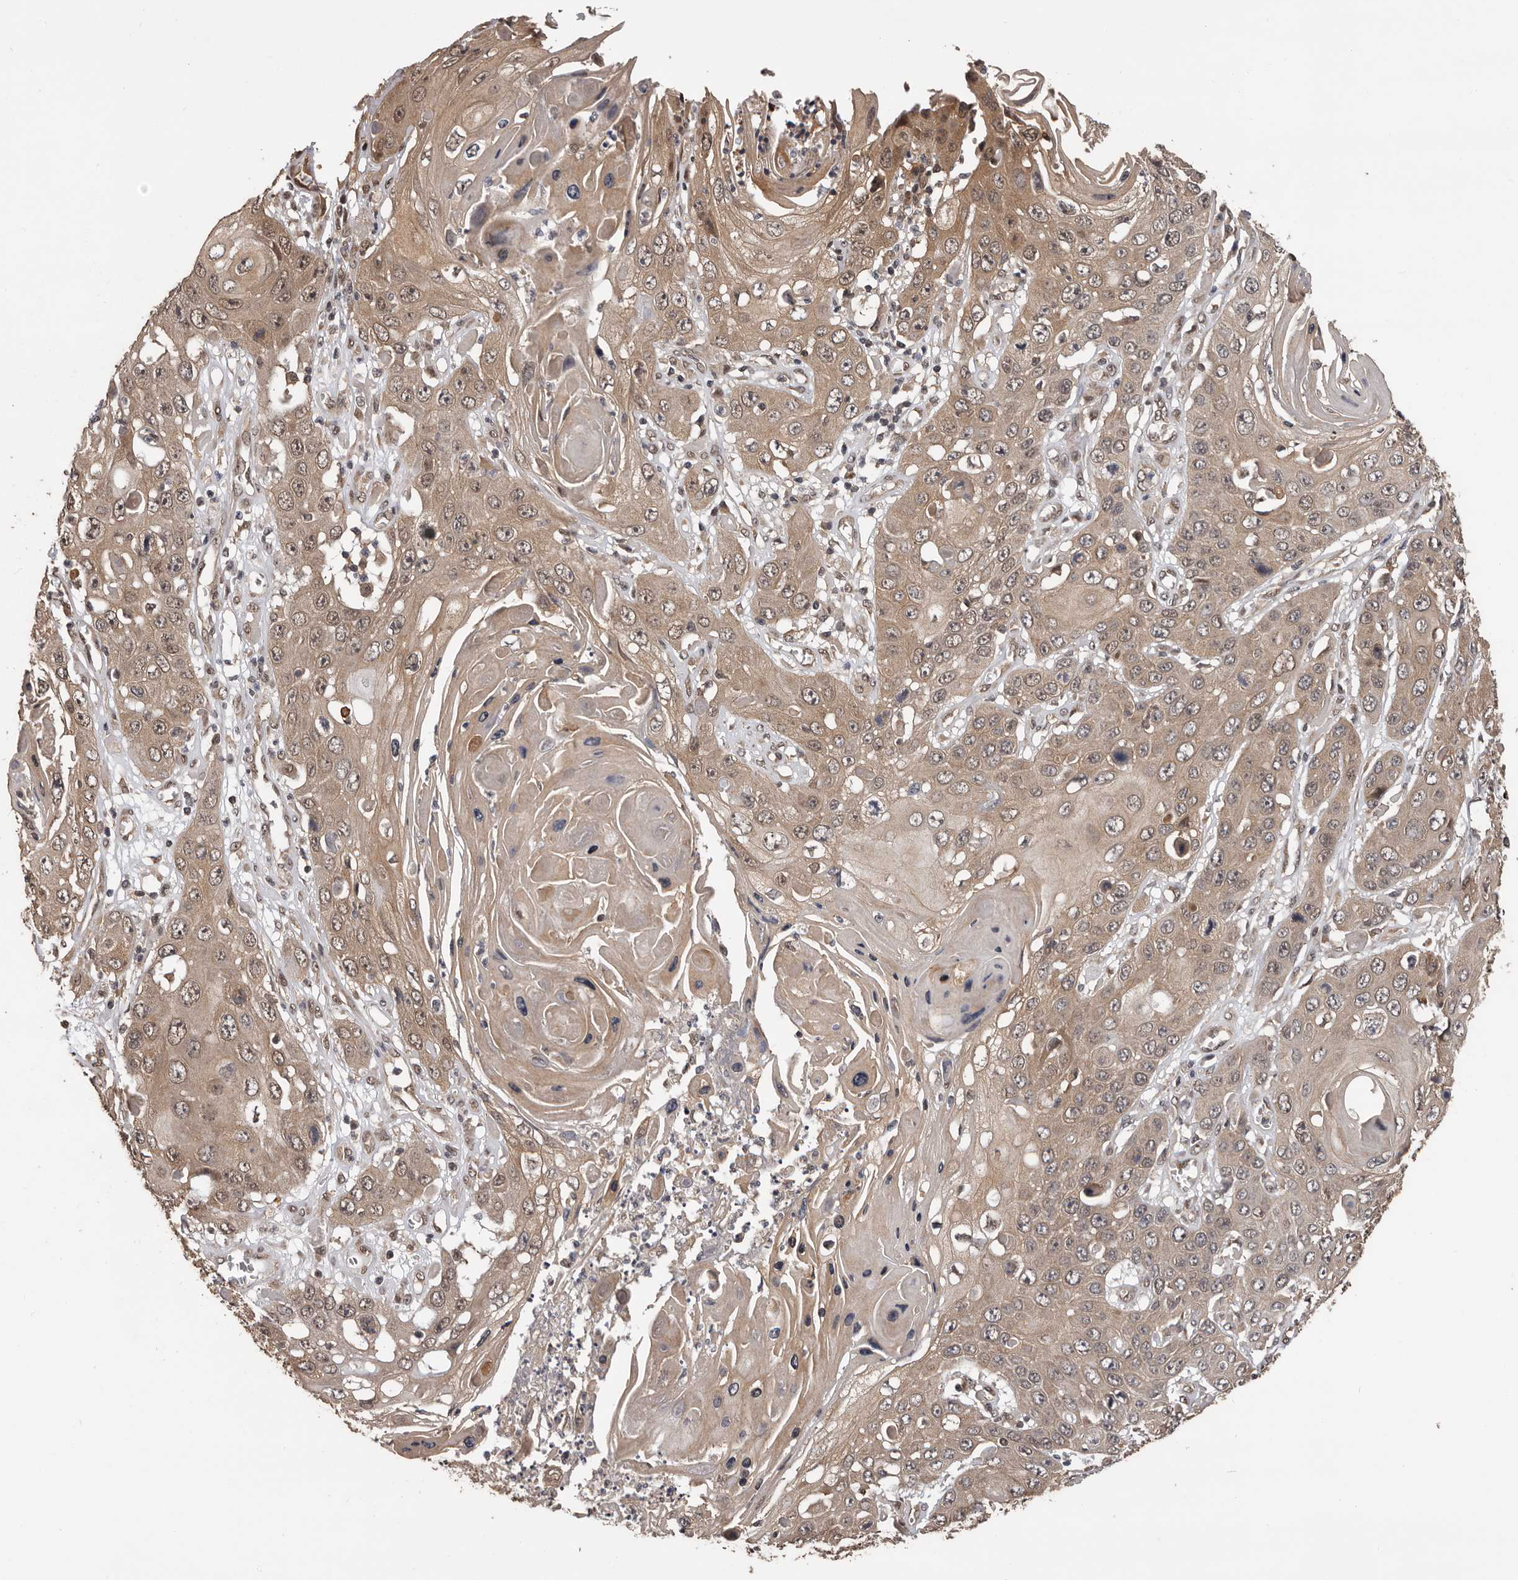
{"staining": {"intensity": "moderate", "quantity": ">75%", "location": "cytoplasmic/membranous,nuclear"}, "tissue": "skin cancer", "cell_type": "Tumor cells", "image_type": "cancer", "snomed": [{"axis": "morphology", "description": "Squamous cell carcinoma, NOS"}, {"axis": "topography", "description": "Skin"}], "caption": "IHC staining of skin squamous cell carcinoma, which shows medium levels of moderate cytoplasmic/membranous and nuclear expression in about >75% of tumor cells indicating moderate cytoplasmic/membranous and nuclear protein expression. The staining was performed using DAB (3,3'-diaminobenzidine) (brown) for protein detection and nuclei were counterstained in hematoxylin (blue).", "gene": "VPS37A", "patient": {"sex": "male", "age": 55}}